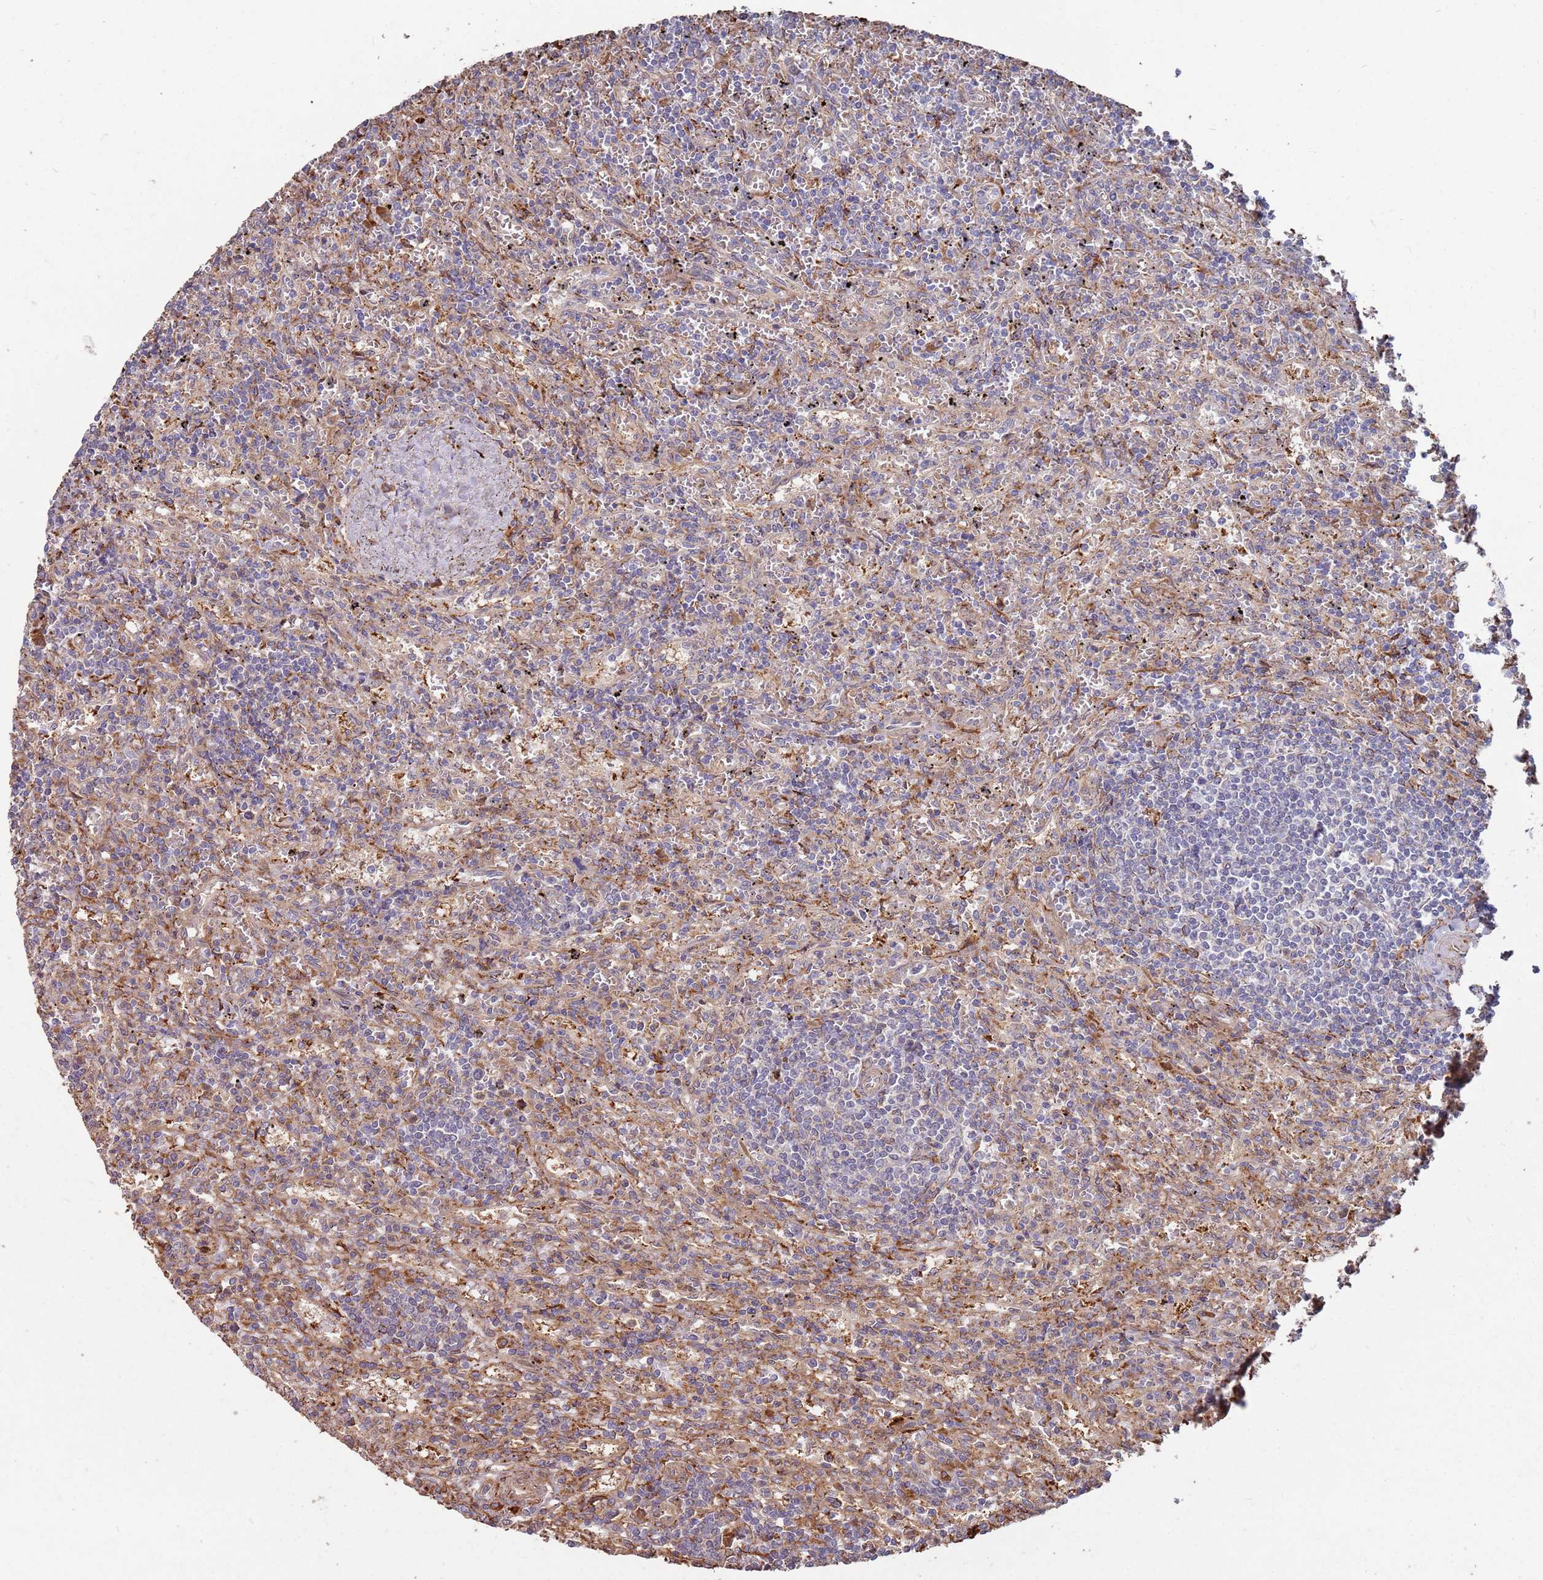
{"staining": {"intensity": "moderate", "quantity": "<25%", "location": "cytoplasmic/membranous"}, "tissue": "lymphoma", "cell_type": "Tumor cells", "image_type": "cancer", "snomed": [{"axis": "morphology", "description": "Malignant lymphoma, non-Hodgkin's type, Low grade"}, {"axis": "topography", "description": "Spleen"}], "caption": "Protein expression by immunohistochemistry shows moderate cytoplasmic/membranous expression in about <25% of tumor cells in low-grade malignant lymphoma, non-Hodgkin's type.", "gene": "LACC1", "patient": {"sex": "male", "age": 76}}